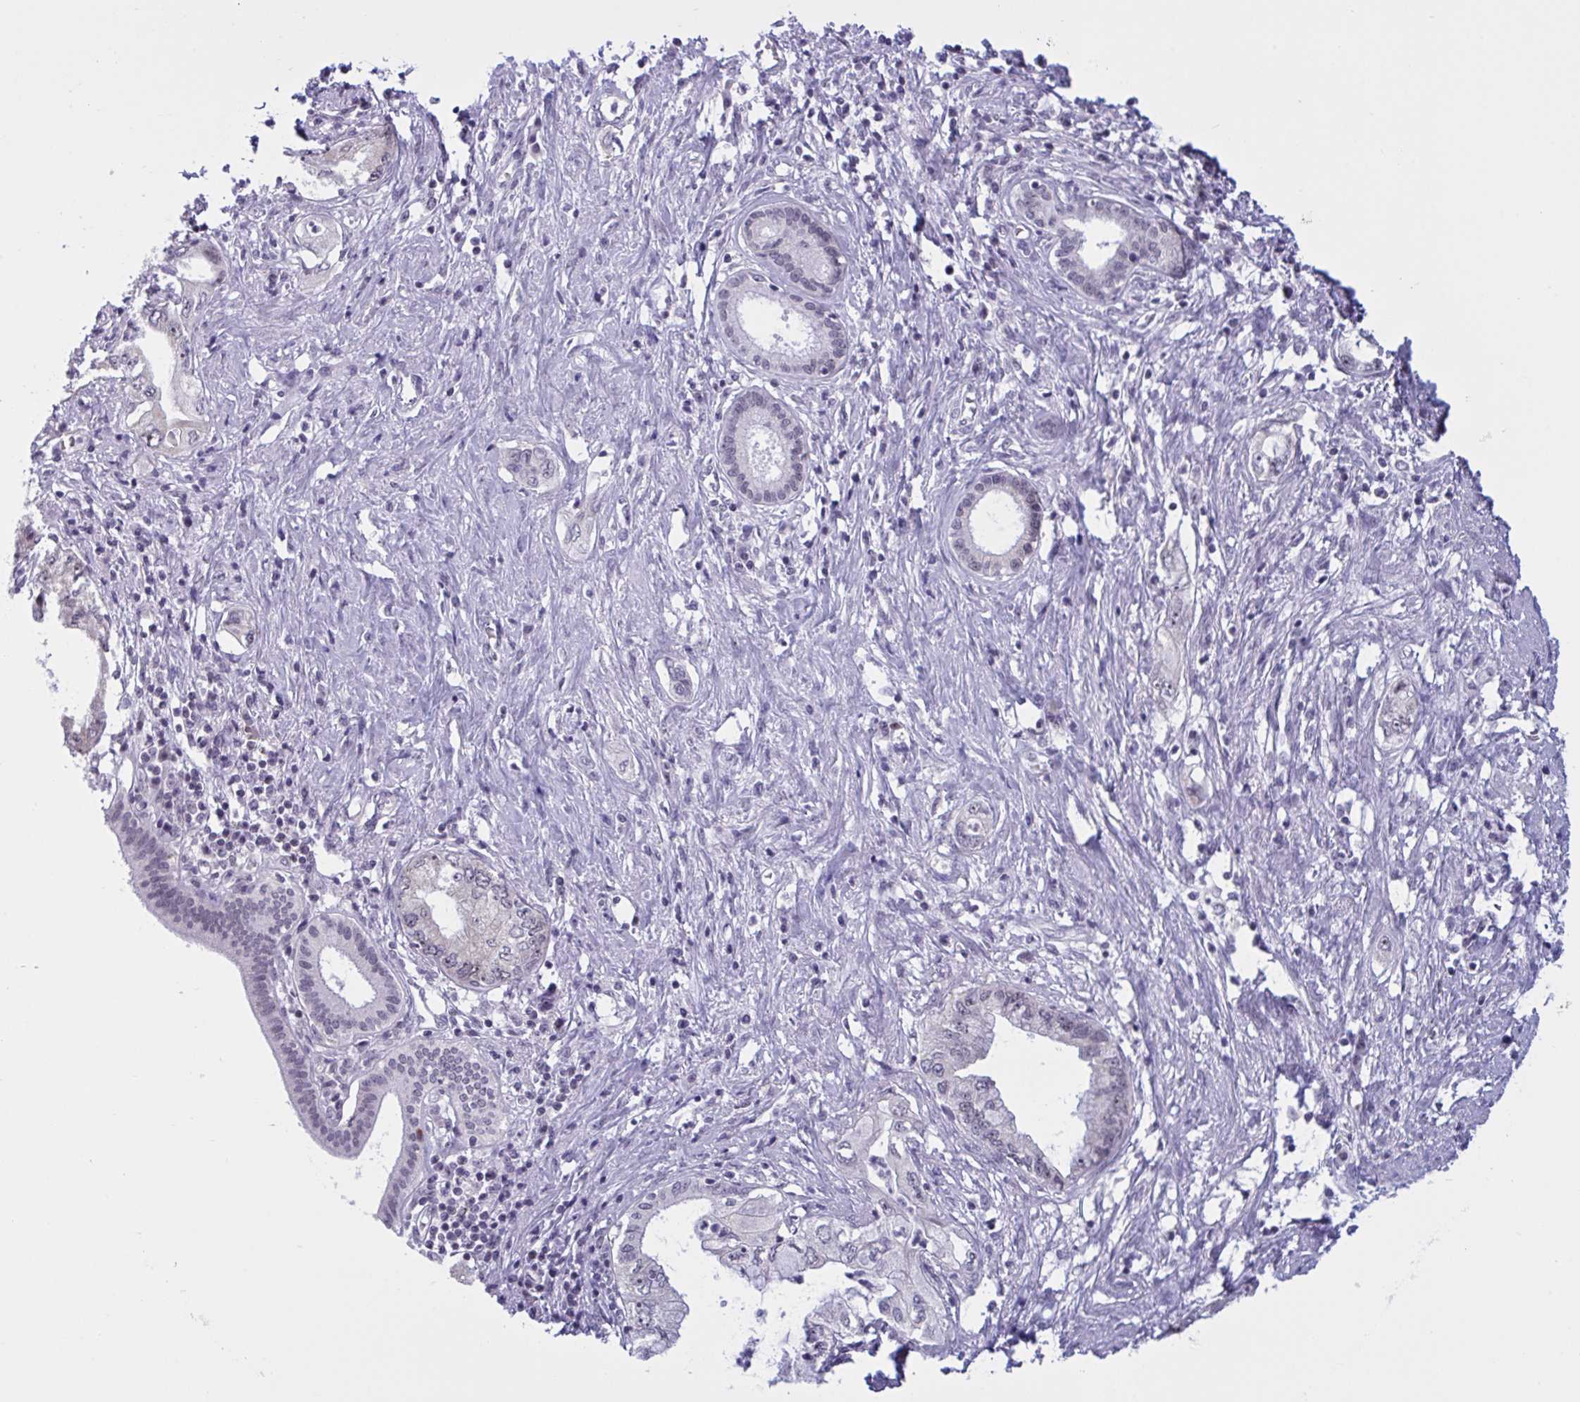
{"staining": {"intensity": "negative", "quantity": "none", "location": "none"}, "tissue": "pancreatic cancer", "cell_type": "Tumor cells", "image_type": "cancer", "snomed": [{"axis": "morphology", "description": "Adenocarcinoma, NOS"}, {"axis": "topography", "description": "Pancreas"}], "caption": "An immunohistochemistry (IHC) histopathology image of pancreatic cancer (adenocarcinoma) is shown. There is no staining in tumor cells of pancreatic cancer (adenocarcinoma).", "gene": "TGM6", "patient": {"sex": "female", "age": 73}}